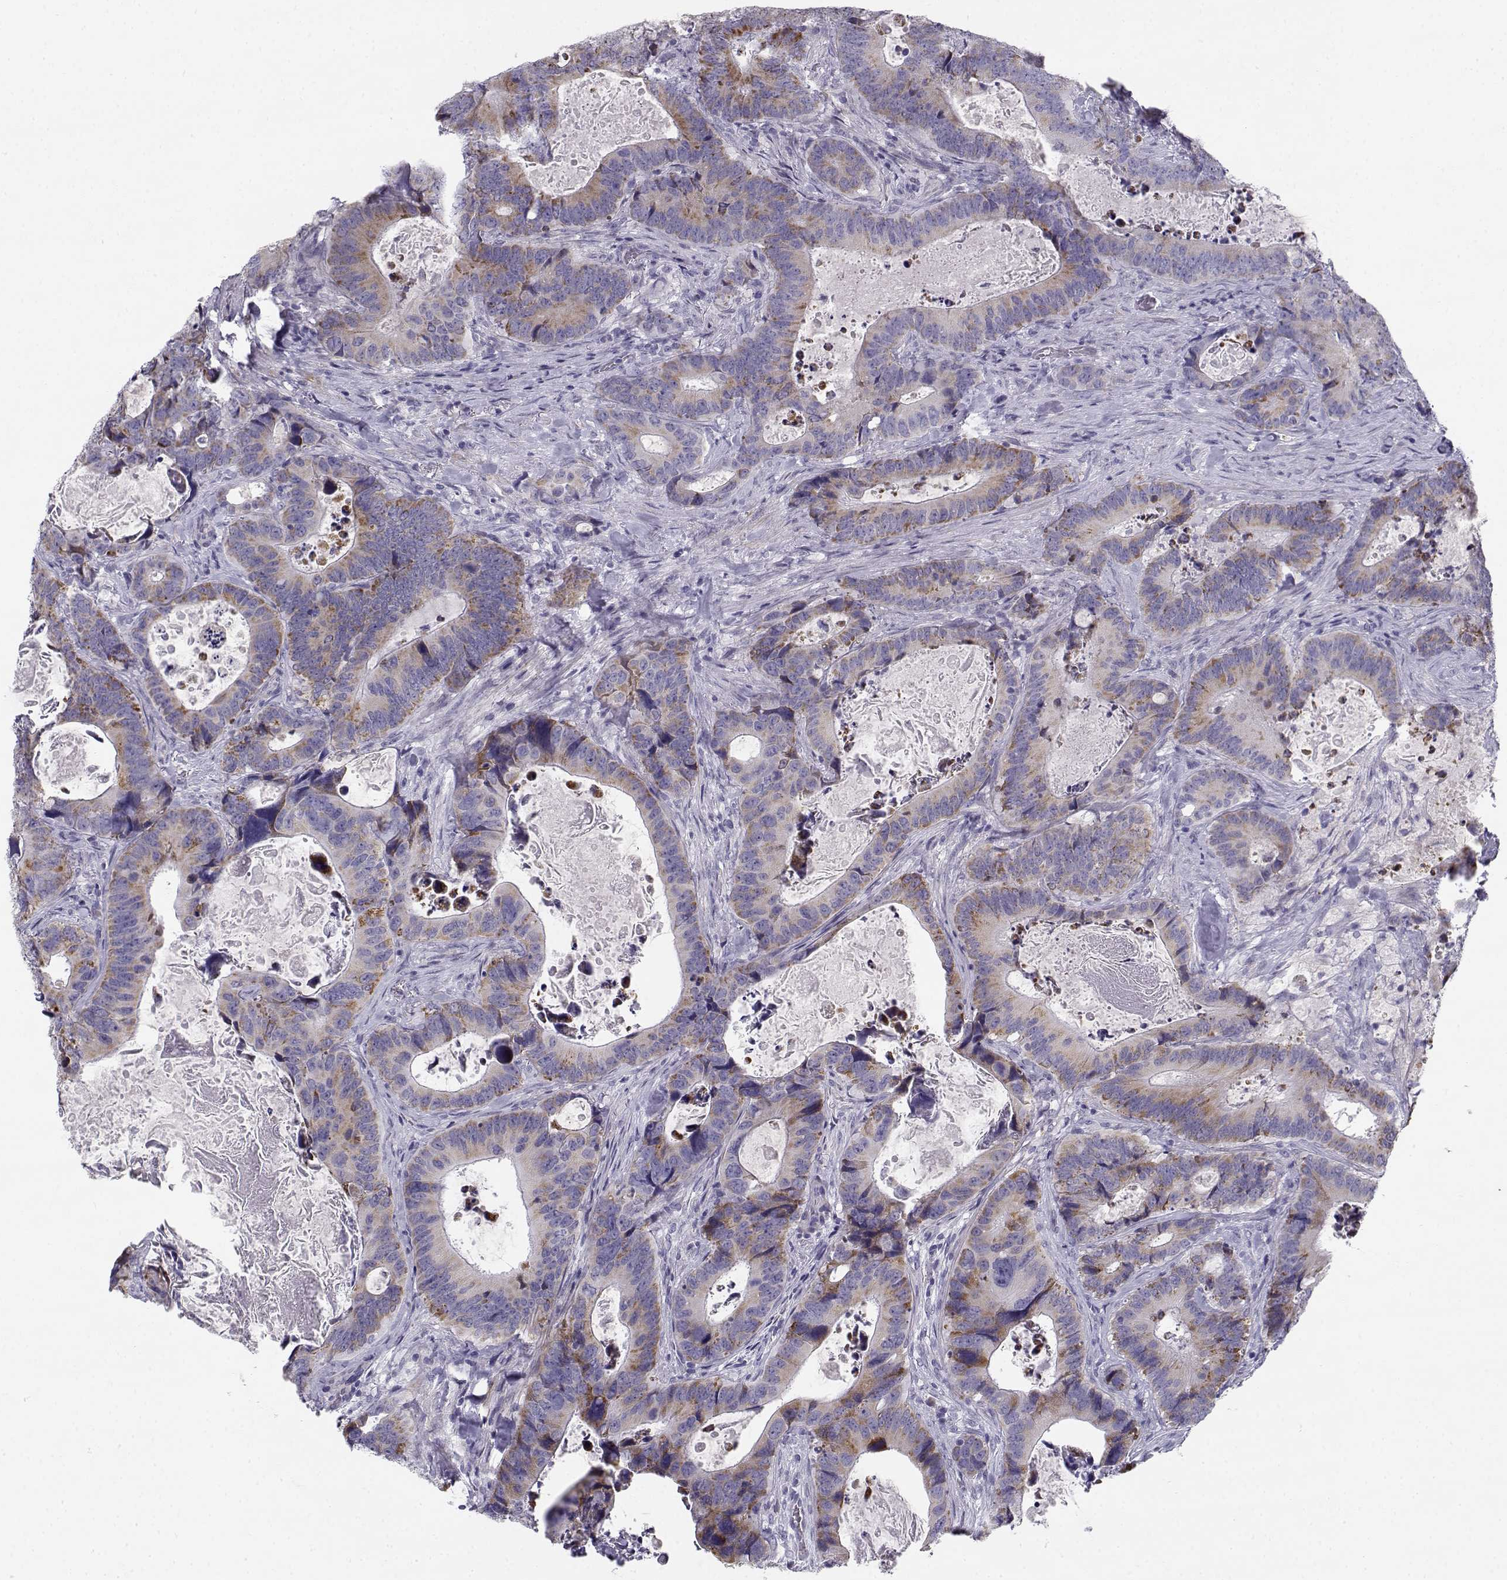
{"staining": {"intensity": "strong", "quantity": "25%-75%", "location": "cytoplasmic/membranous"}, "tissue": "colorectal cancer", "cell_type": "Tumor cells", "image_type": "cancer", "snomed": [{"axis": "morphology", "description": "Adenocarcinoma, NOS"}, {"axis": "topography", "description": "Colon"}], "caption": "Immunohistochemistry (IHC) (DAB (3,3'-diaminobenzidine)) staining of adenocarcinoma (colorectal) exhibits strong cytoplasmic/membranous protein expression in approximately 25%-75% of tumor cells. The staining was performed using DAB to visualize the protein expression in brown, while the nuclei were stained in blue with hematoxylin (Magnification: 20x).", "gene": "CREB3L3", "patient": {"sex": "female", "age": 82}}